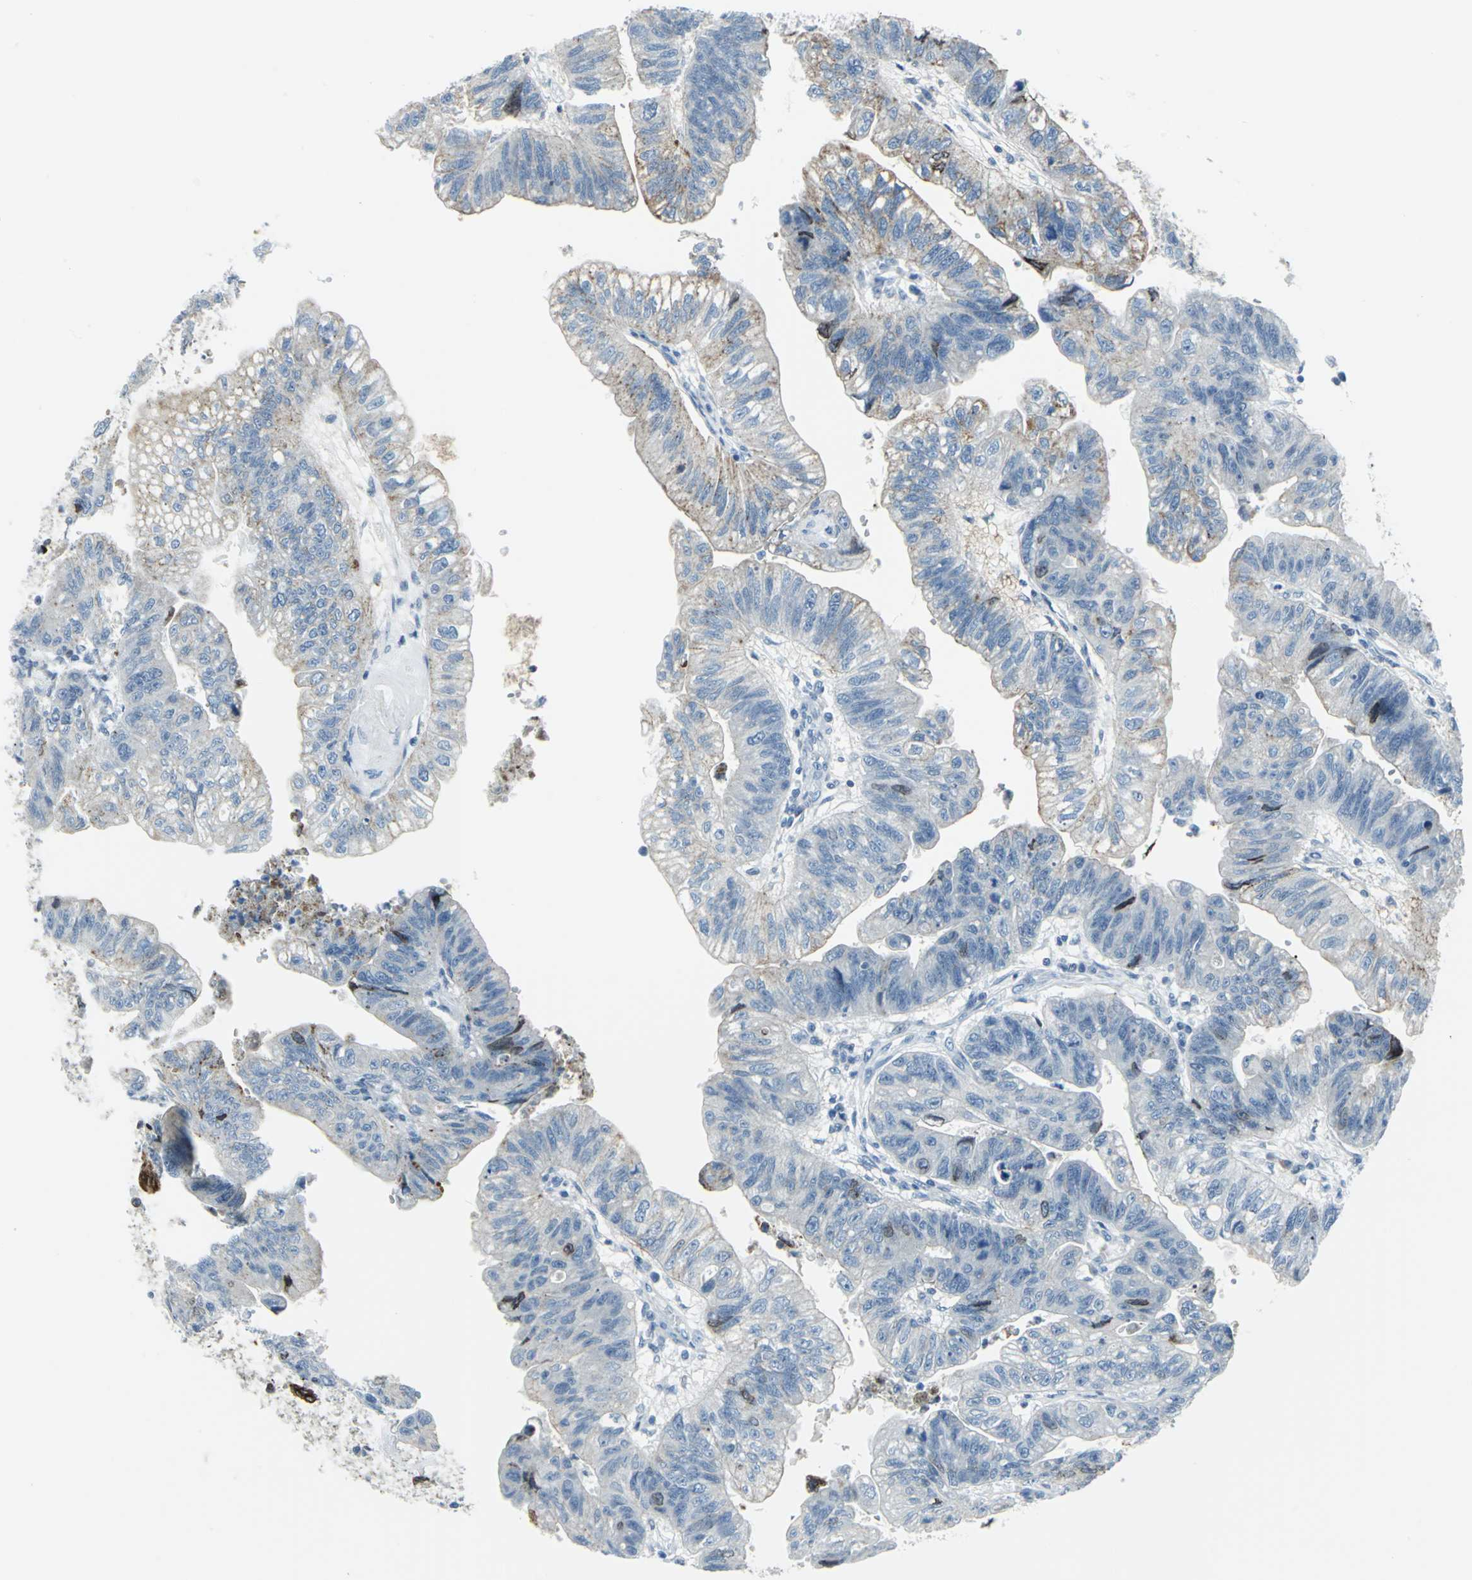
{"staining": {"intensity": "moderate", "quantity": "<25%", "location": "cytoplasmic/membranous,nuclear"}, "tissue": "stomach cancer", "cell_type": "Tumor cells", "image_type": "cancer", "snomed": [{"axis": "morphology", "description": "Adenocarcinoma, NOS"}, {"axis": "topography", "description": "Stomach"}], "caption": "Human stomach adenocarcinoma stained with a protein marker reveals moderate staining in tumor cells.", "gene": "SNUPN", "patient": {"sex": "male", "age": 59}}